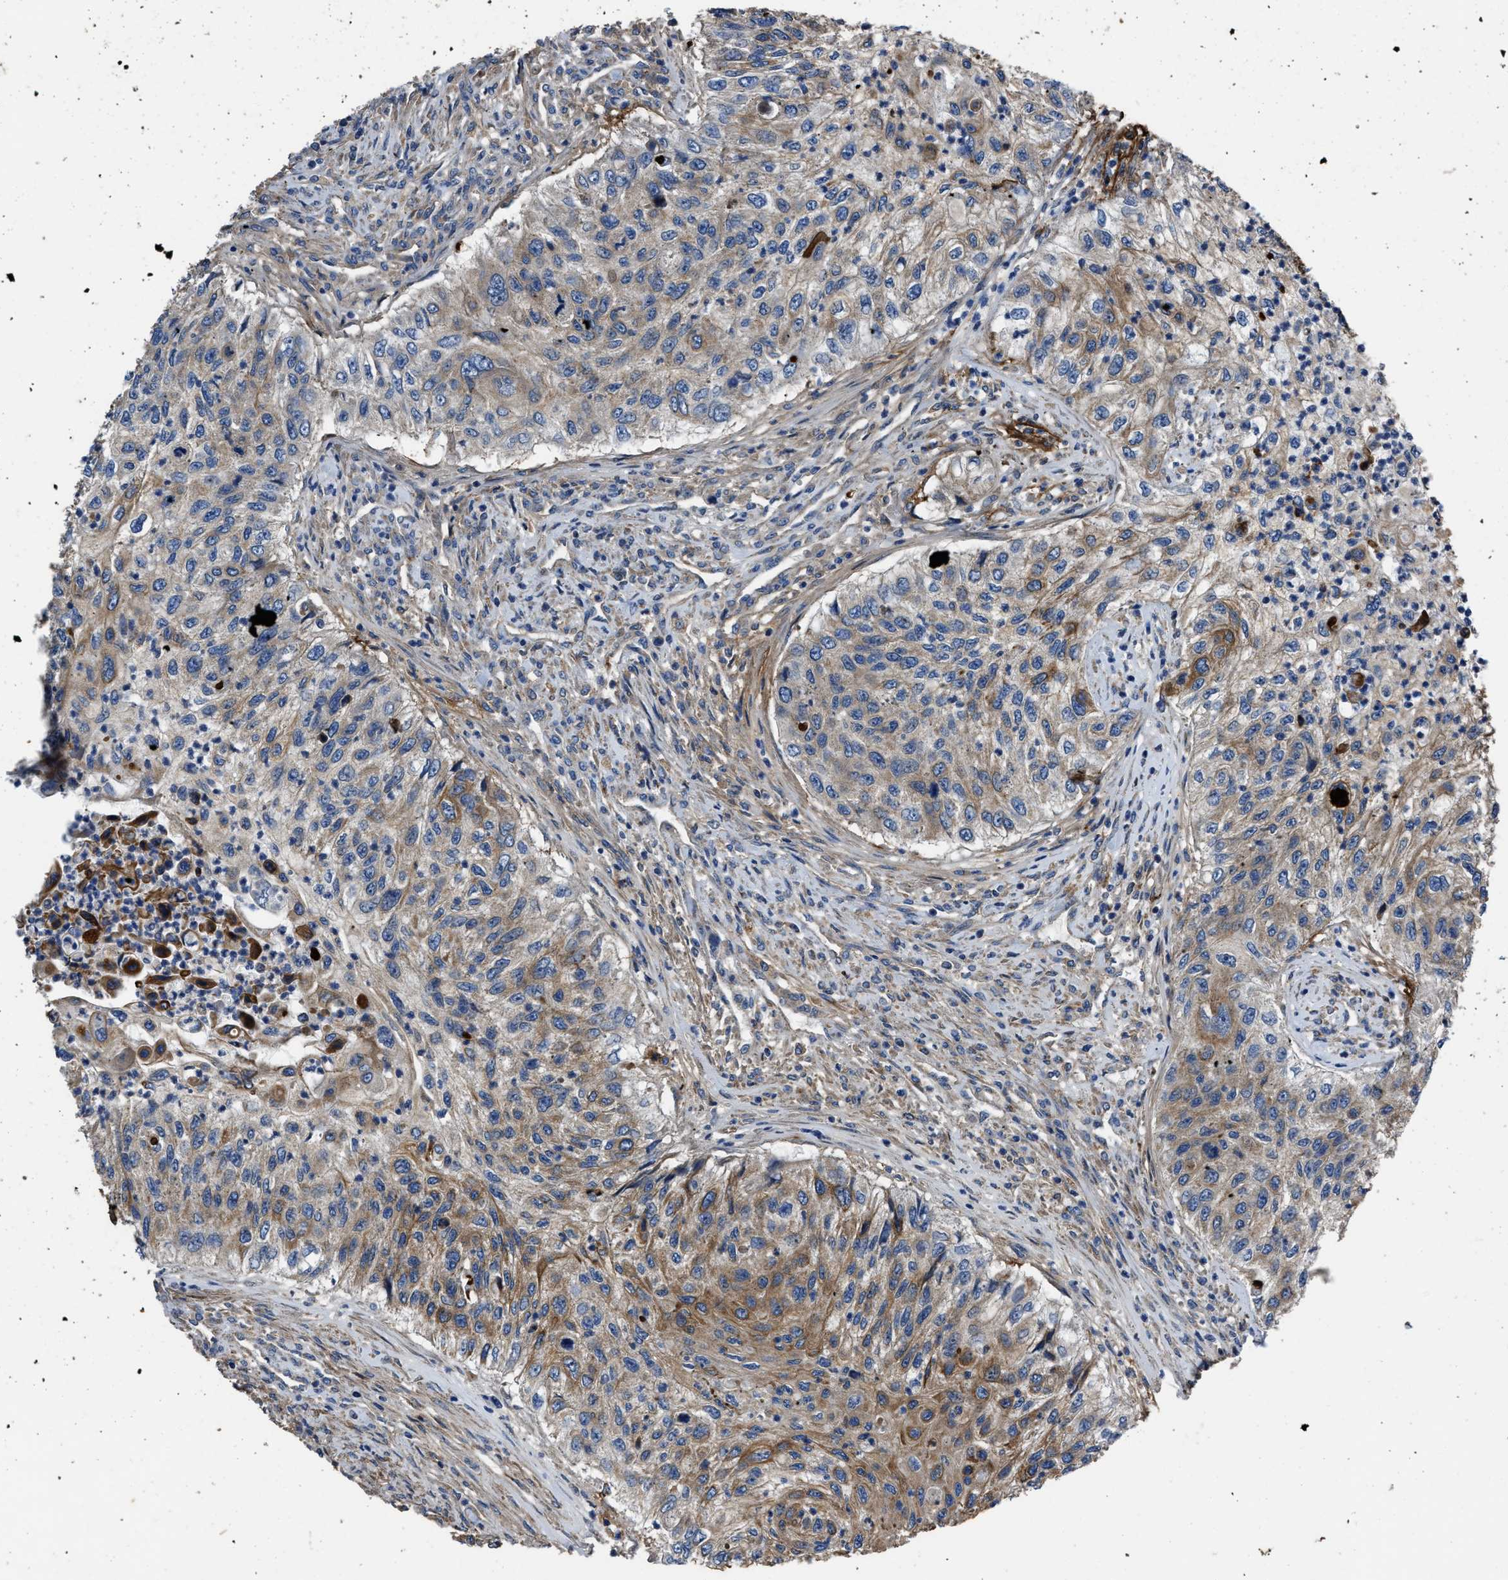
{"staining": {"intensity": "moderate", "quantity": "<25%", "location": "cytoplasmic/membranous"}, "tissue": "urothelial cancer", "cell_type": "Tumor cells", "image_type": "cancer", "snomed": [{"axis": "morphology", "description": "Urothelial carcinoma, High grade"}, {"axis": "topography", "description": "Urinary bladder"}], "caption": "Immunohistochemistry (IHC) of human high-grade urothelial carcinoma demonstrates low levels of moderate cytoplasmic/membranous staining in about <25% of tumor cells.", "gene": "ERC1", "patient": {"sex": "female", "age": 60}}